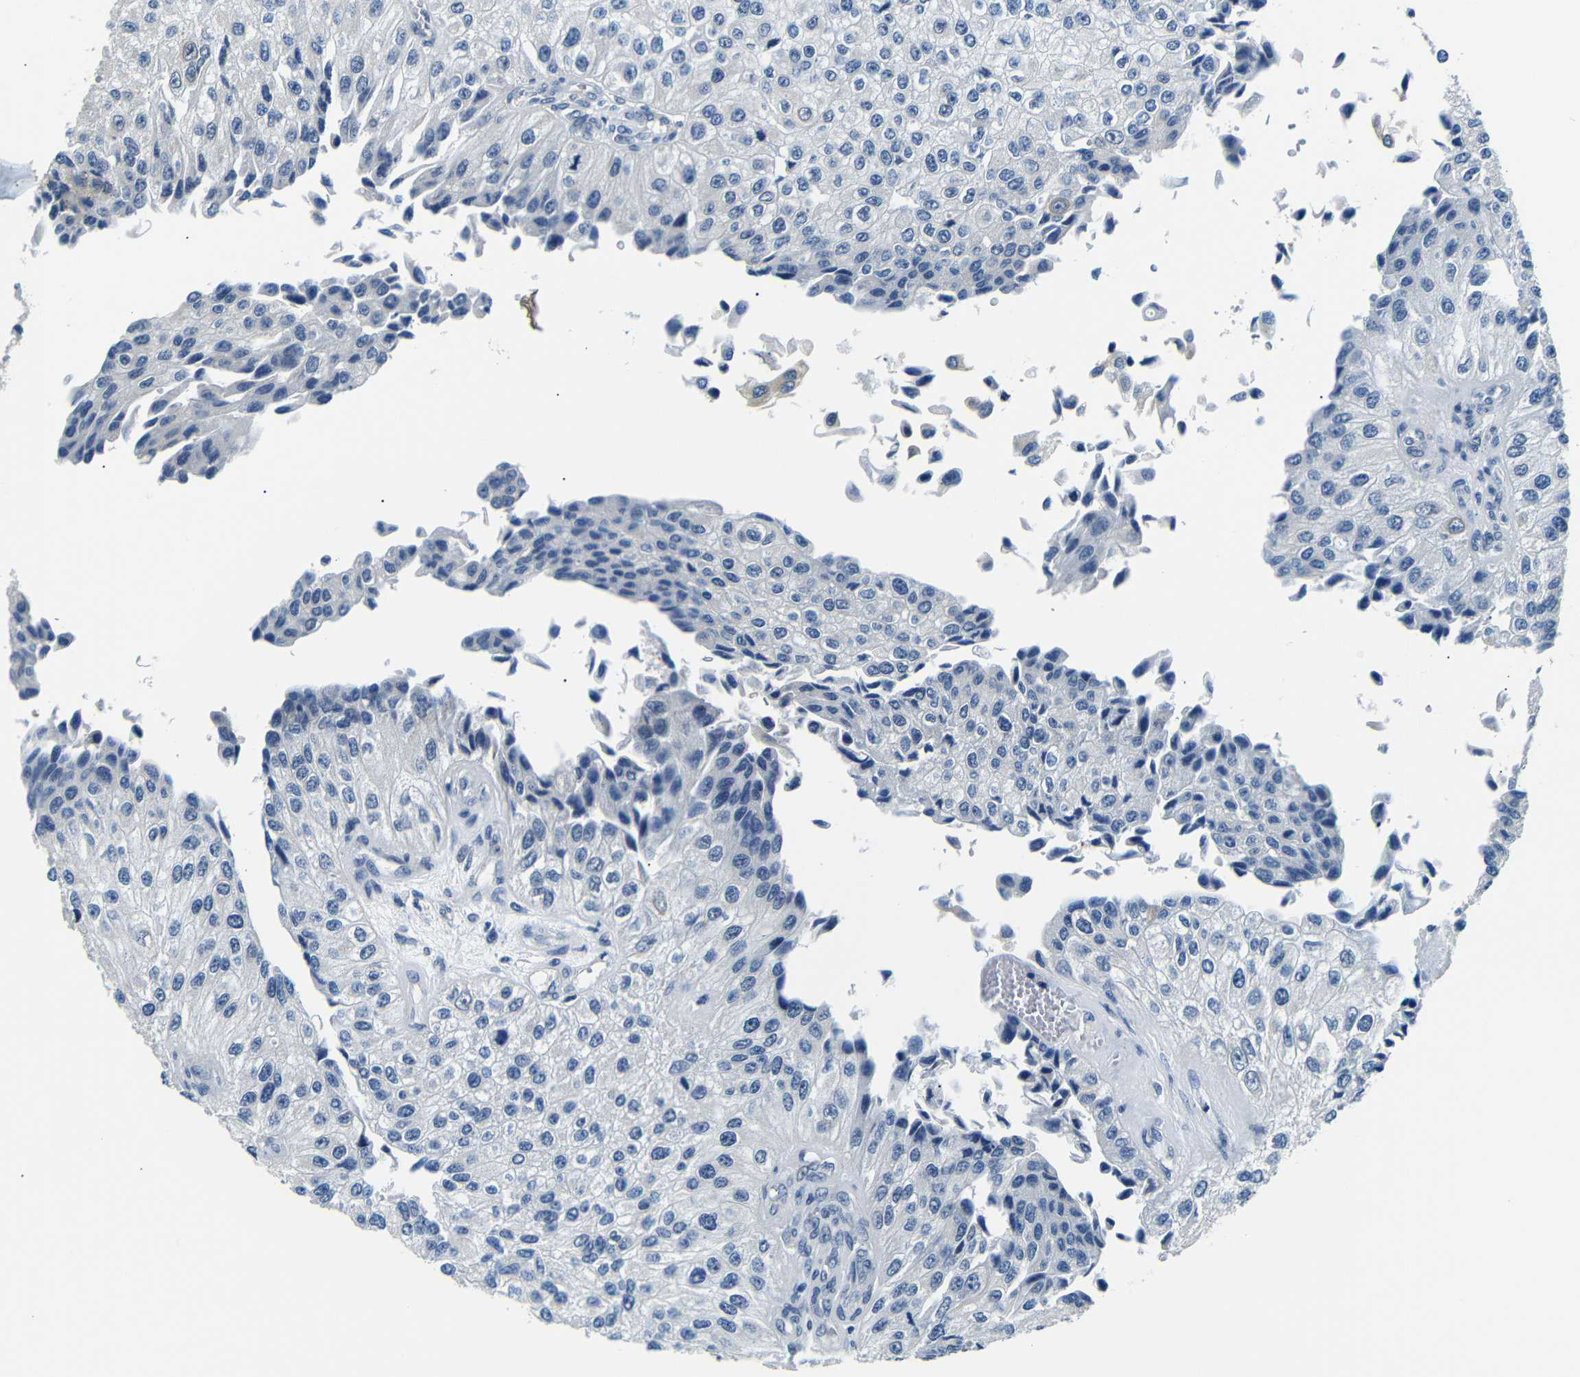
{"staining": {"intensity": "negative", "quantity": "none", "location": "none"}, "tissue": "urothelial cancer", "cell_type": "Tumor cells", "image_type": "cancer", "snomed": [{"axis": "morphology", "description": "Urothelial carcinoma, High grade"}, {"axis": "topography", "description": "Kidney"}, {"axis": "topography", "description": "Urinary bladder"}], "caption": "An immunohistochemistry (IHC) histopathology image of urothelial carcinoma (high-grade) is shown. There is no staining in tumor cells of urothelial carcinoma (high-grade).", "gene": "TAFA1", "patient": {"sex": "male", "age": 77}}